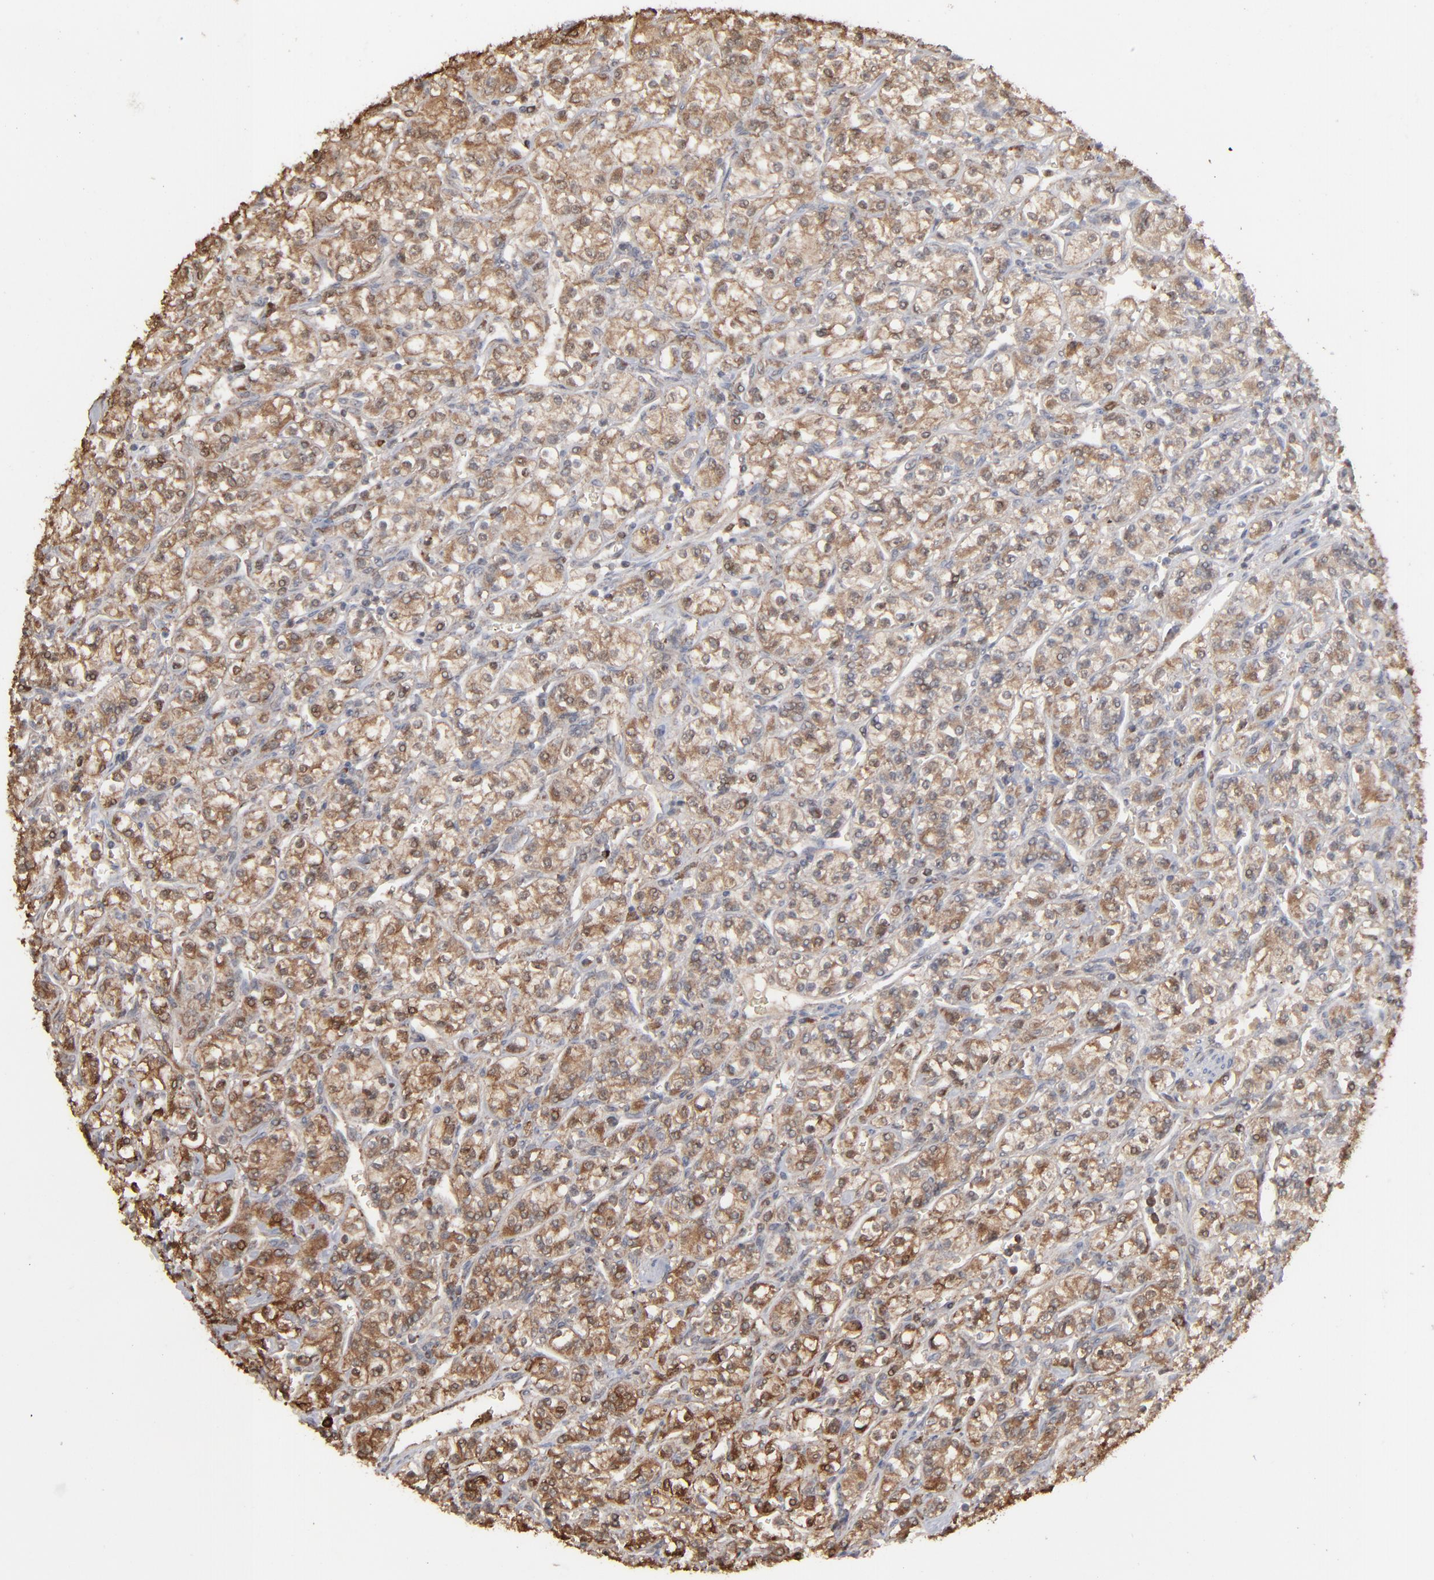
{"staining": {"intensity": "moderate", "quantity": ">75%", "location": "cytoplasmic/membranous"}, "tissue": "renal cancer", "cell_type": "Tumor cells", "image_type": "cancer", "snomed": [{"axis": "morphology", "description": "Adenocarcinoma, NOS"}, {"axis": "topography", "description": "Kidney"}], "caption": "A micrograph showing moderate cytoplasmic/membranous positivity in approximately >75% of tumor cells in renal adenocarcinoma, as visualized by brown immunohistochemical staining.", "gene": "NME1-NME2", "patient": {"sex": "male", "age": 77}}